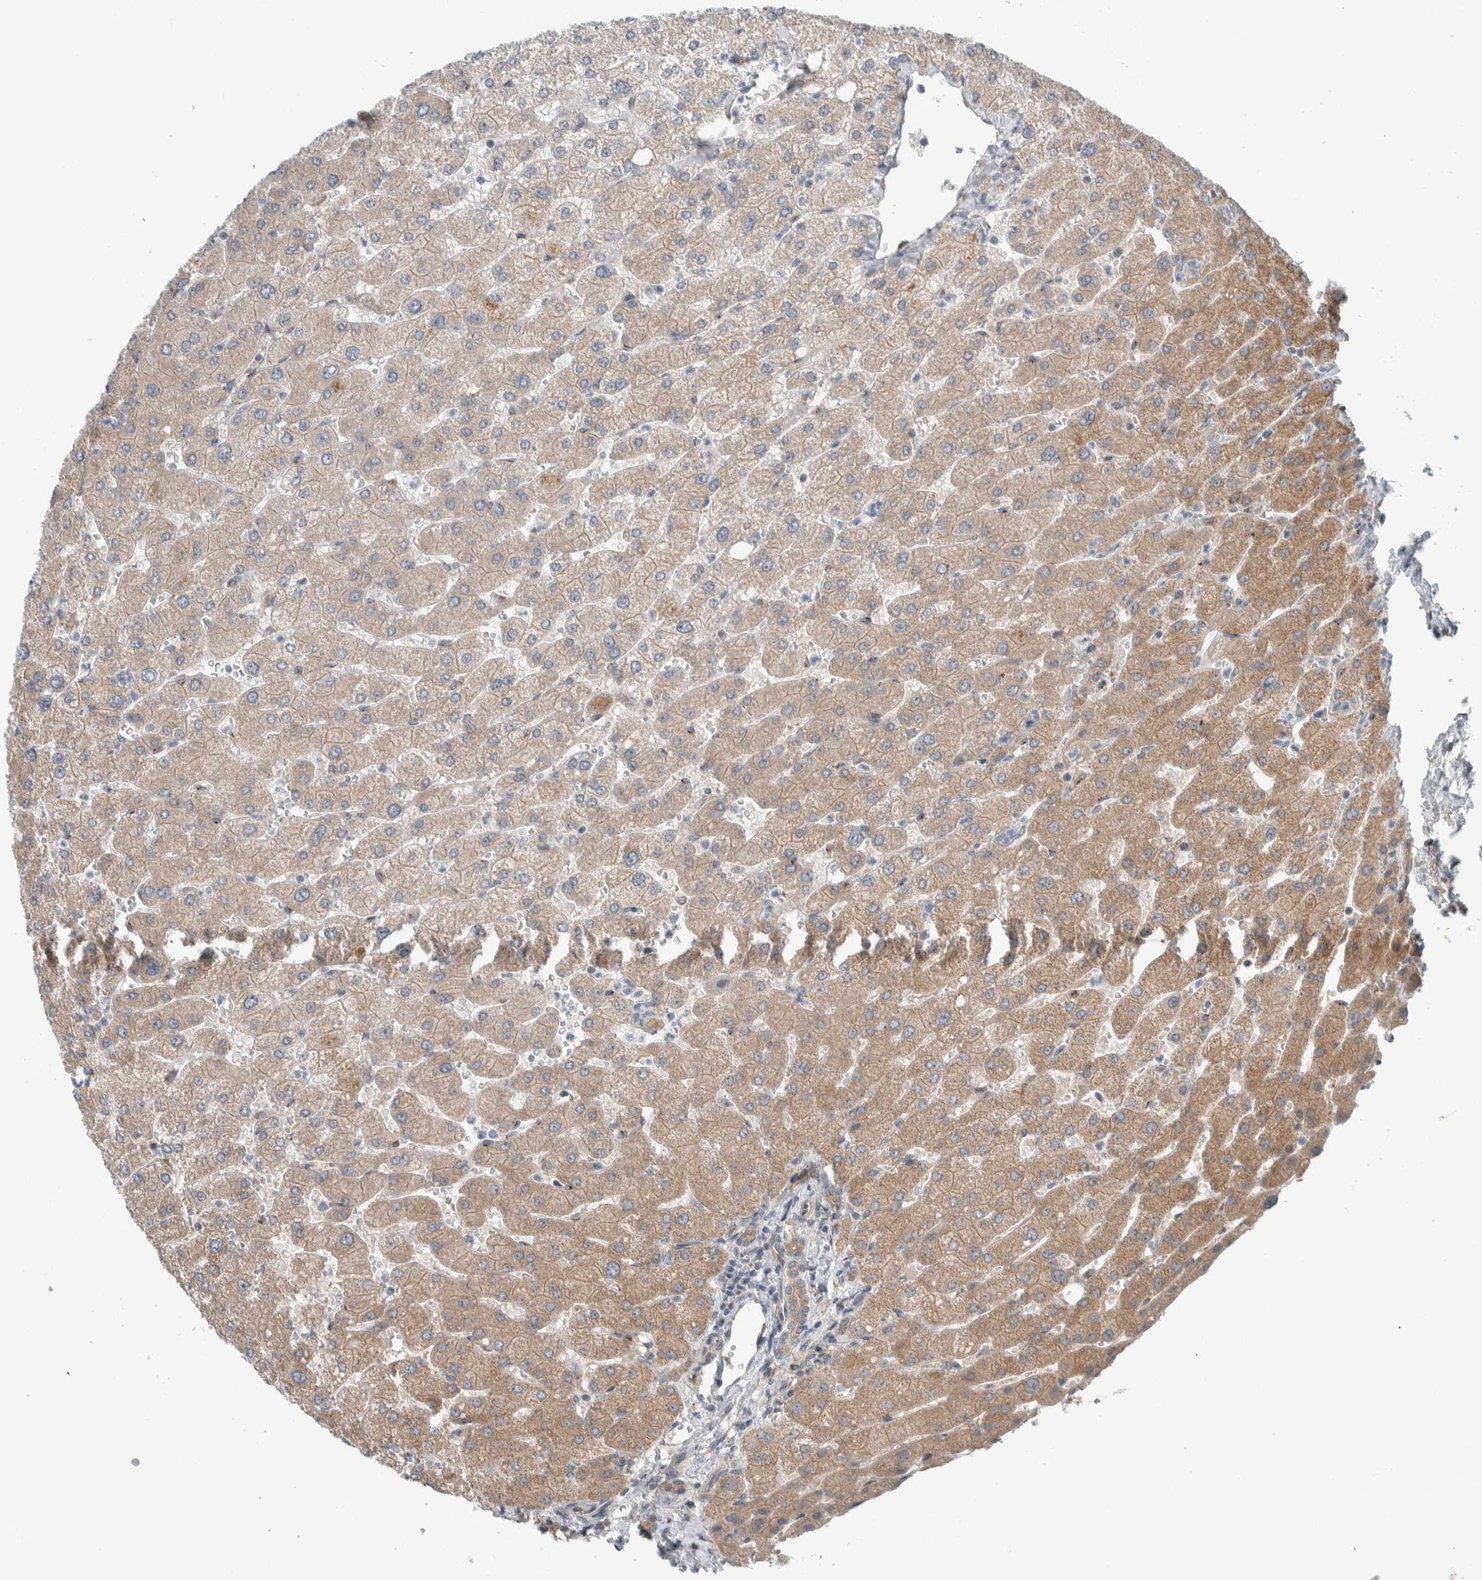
{"staining": {"intensity": "weak", "quantity": ">75%", "location": "cytoplasmic/membranous"}, "tissue": "liver", "cell_type": "Cholangiocytes", "image_type": "normal", "snomed": [{"axis": "morphology", "description": "Normal tissue, NOS"}, {"axis": "topography", "description": "Liver"}], "caption": "Immunohistochemistry histopathology image of unremarkable human liver stained for a protein (brown), which displays low levels of weak cytoplasmic/membranous expression in about >75% of cholangiocytes.", "gene": "RERE", "patient": {"sex": "male", "age": 55}}